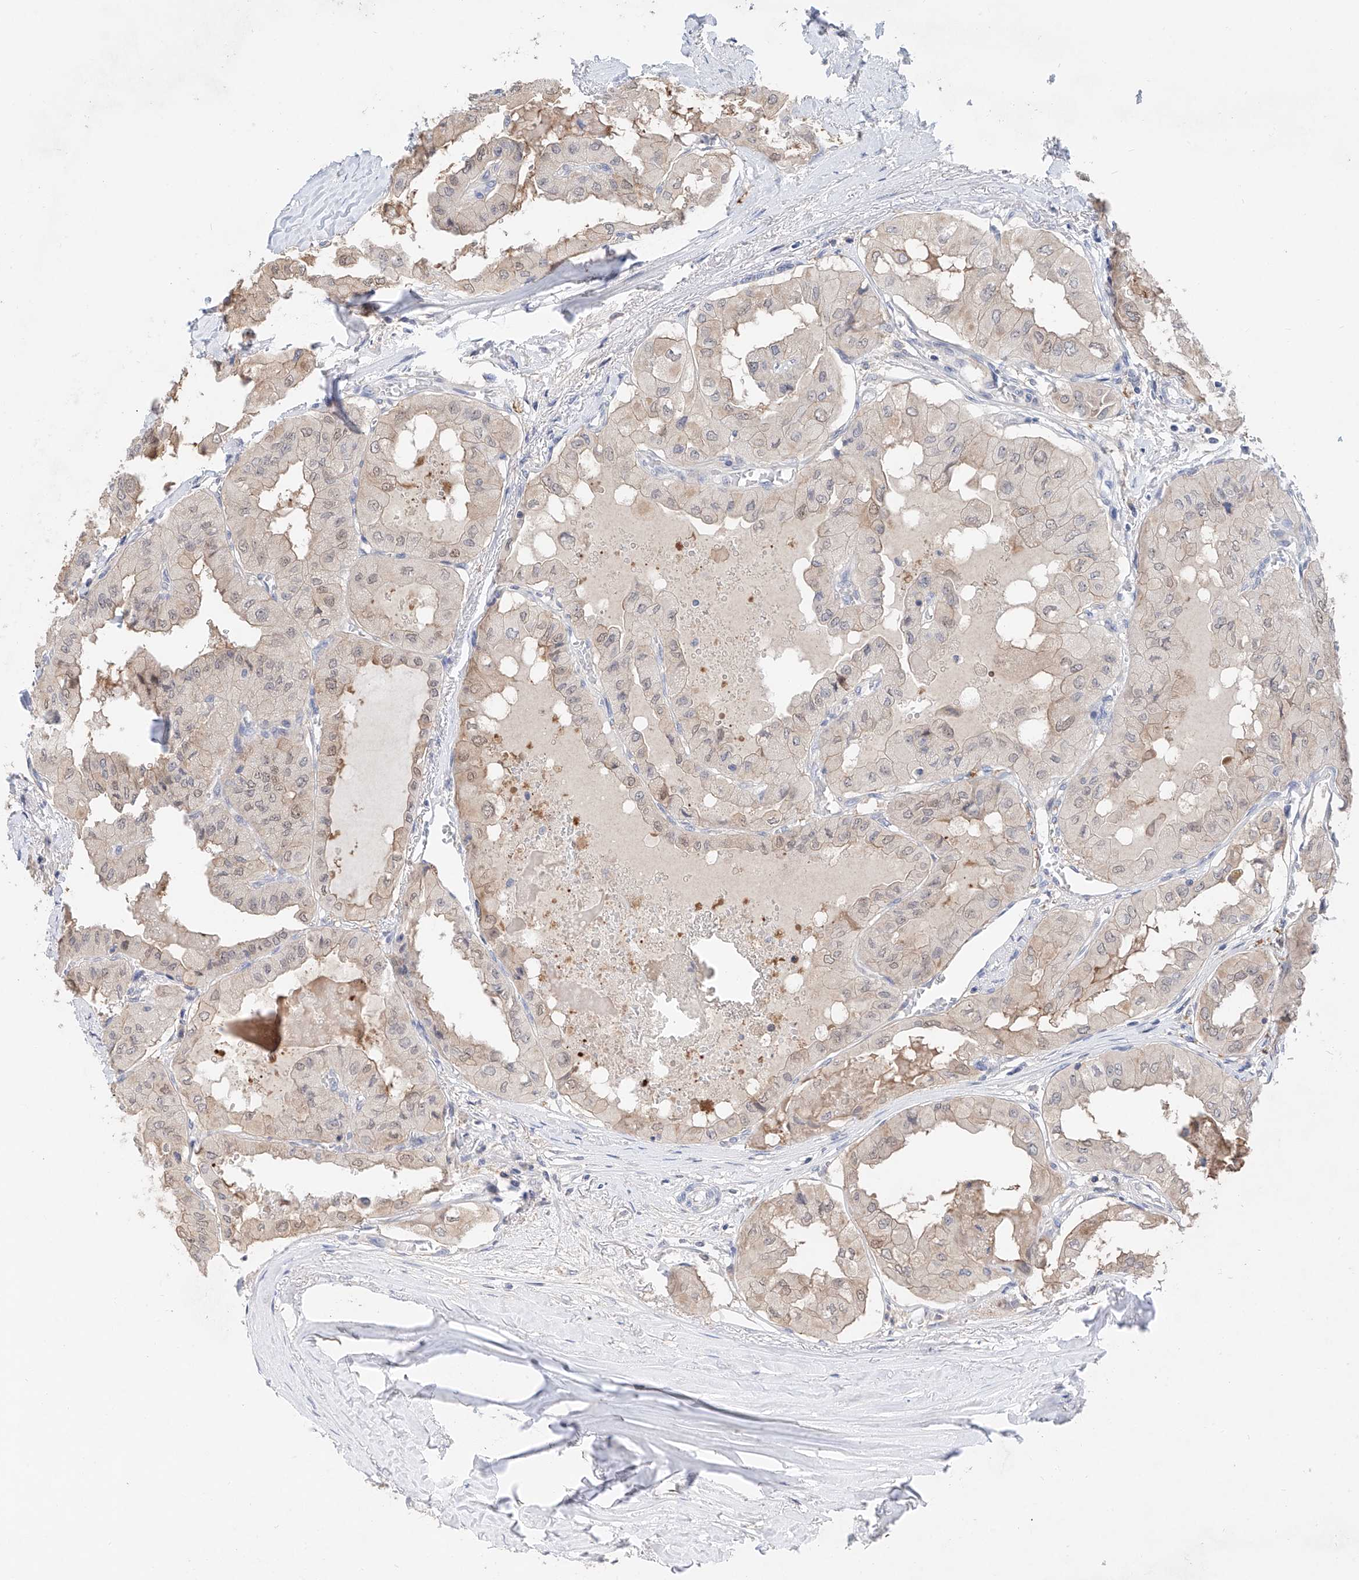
{"staining": {"intensity": "weak", "quantity": ">75%", "location": "cytoplasmic/membranous,nuclear"}, "tissue": "thyroid cancer", "cell_type": "Tumor cells", "image_type": "cancer", "snomed": [{"axis": "morphology", "description": "Papillary adenocarcinoma, NOS"}, {"axis": "topography", "description": "Thyroid gland"}], "caption": "Thyroid cancer (papillary adenocarcinoma) stained with DAB (3,3'-diaminobenzidine) immunohistochemistry reveals low levels of weak cytoplasmic/membranous and nuclear positivity in about >75% of tumor cells.", "gene": "FUCA2", "patient": {"sex": "female", "age": 59}}